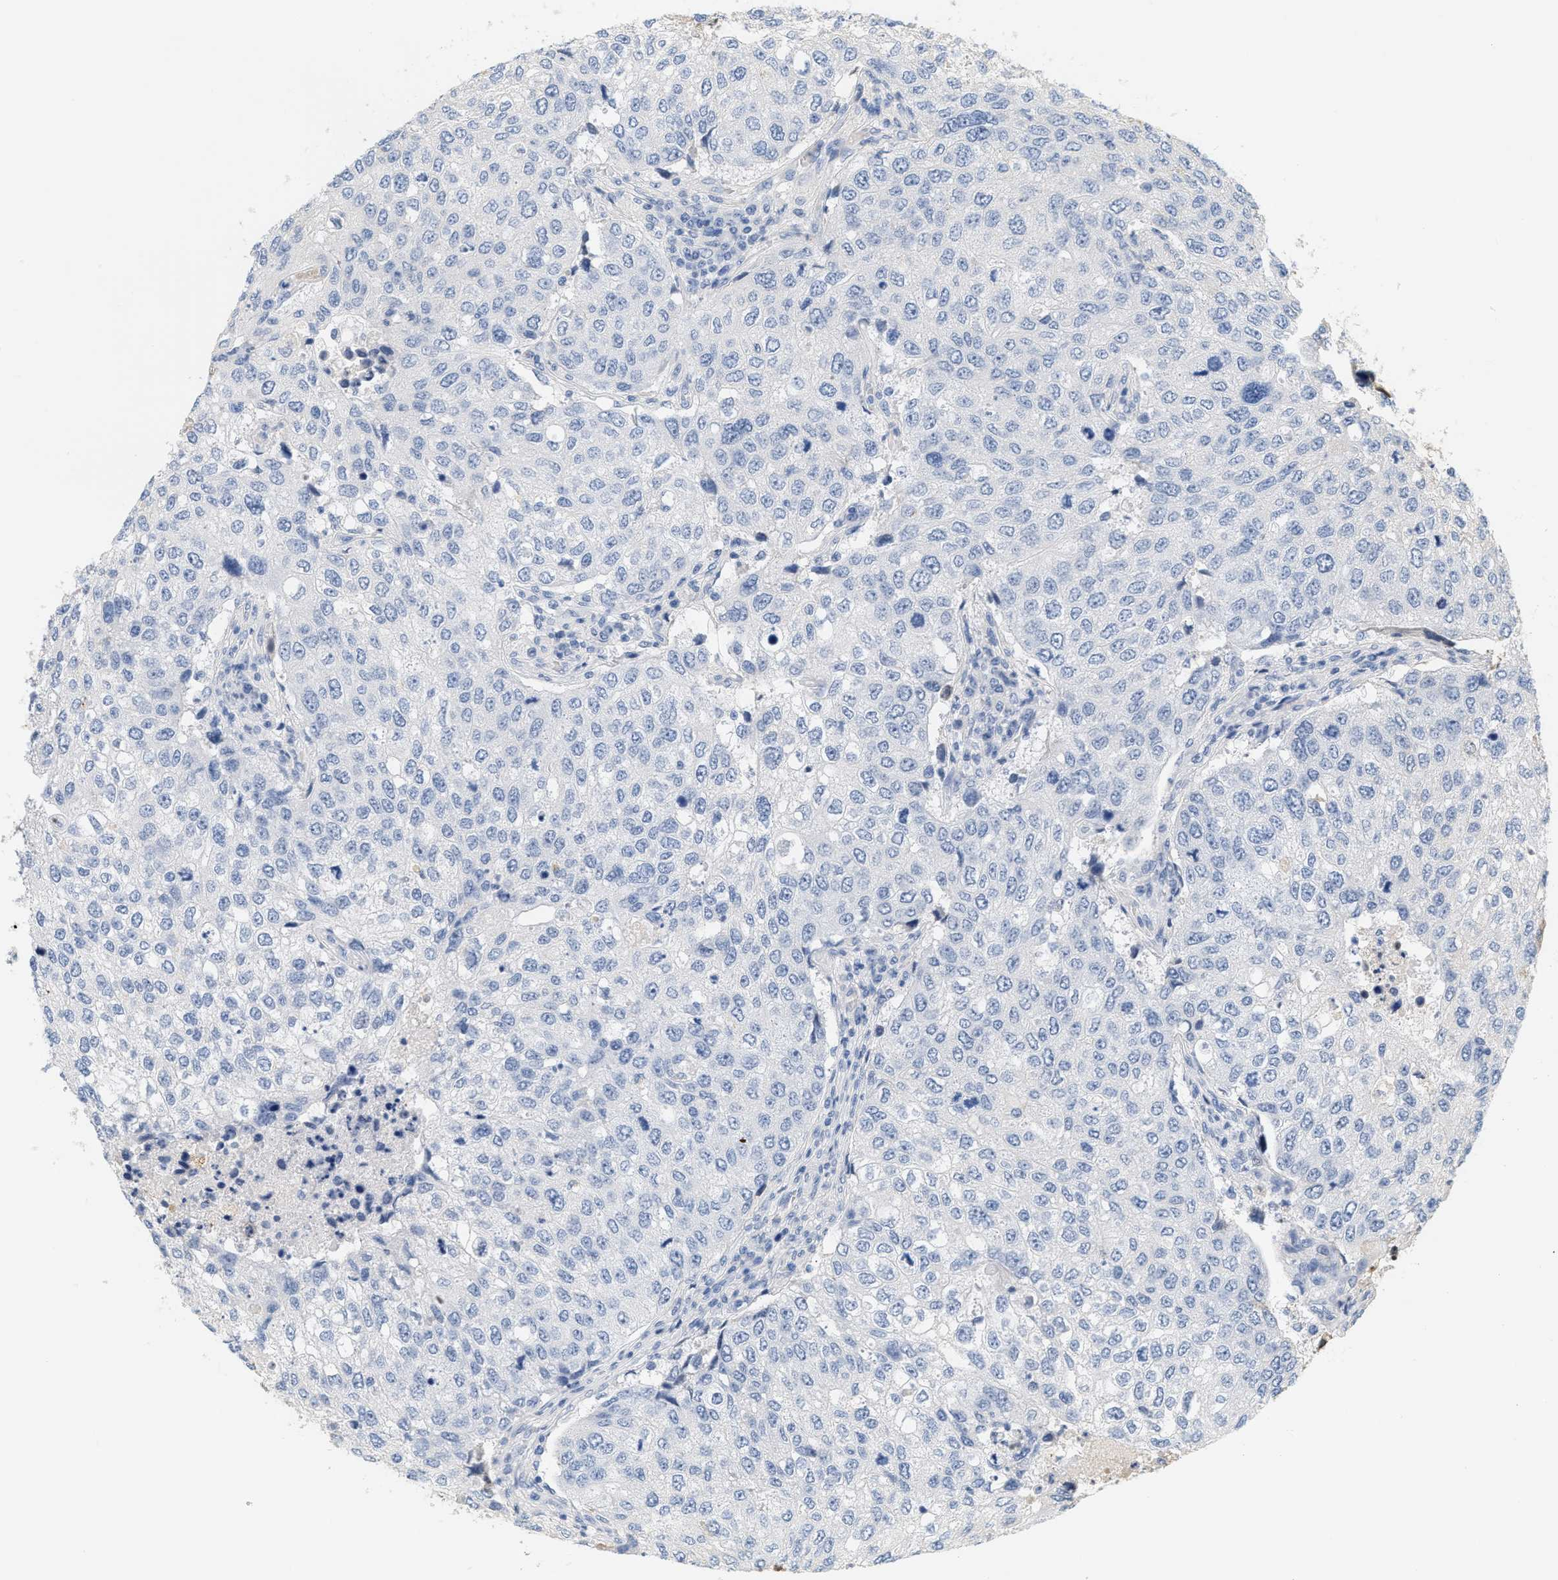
{"staining": {"intensity": "negative", "quantity": "none", "location": "none"}, "tissue": "urothelial cancer", "cell_type": "Tumor cells", "image_type": "cancer", "snomed": [{"axis": "morphology", "description": "Urothelial carcinoma, High grade"}, {"axis": "topography", "description": "Lymph node"}, {"axis": "topography", "description": "Urinary bladder"}], "caption": "This is an IHC image of human high-grade urothelial carcinoma. There is no positivity in tumor cells.", "gene": "CFH", "patient": {"sex": "male", "age": 51}}